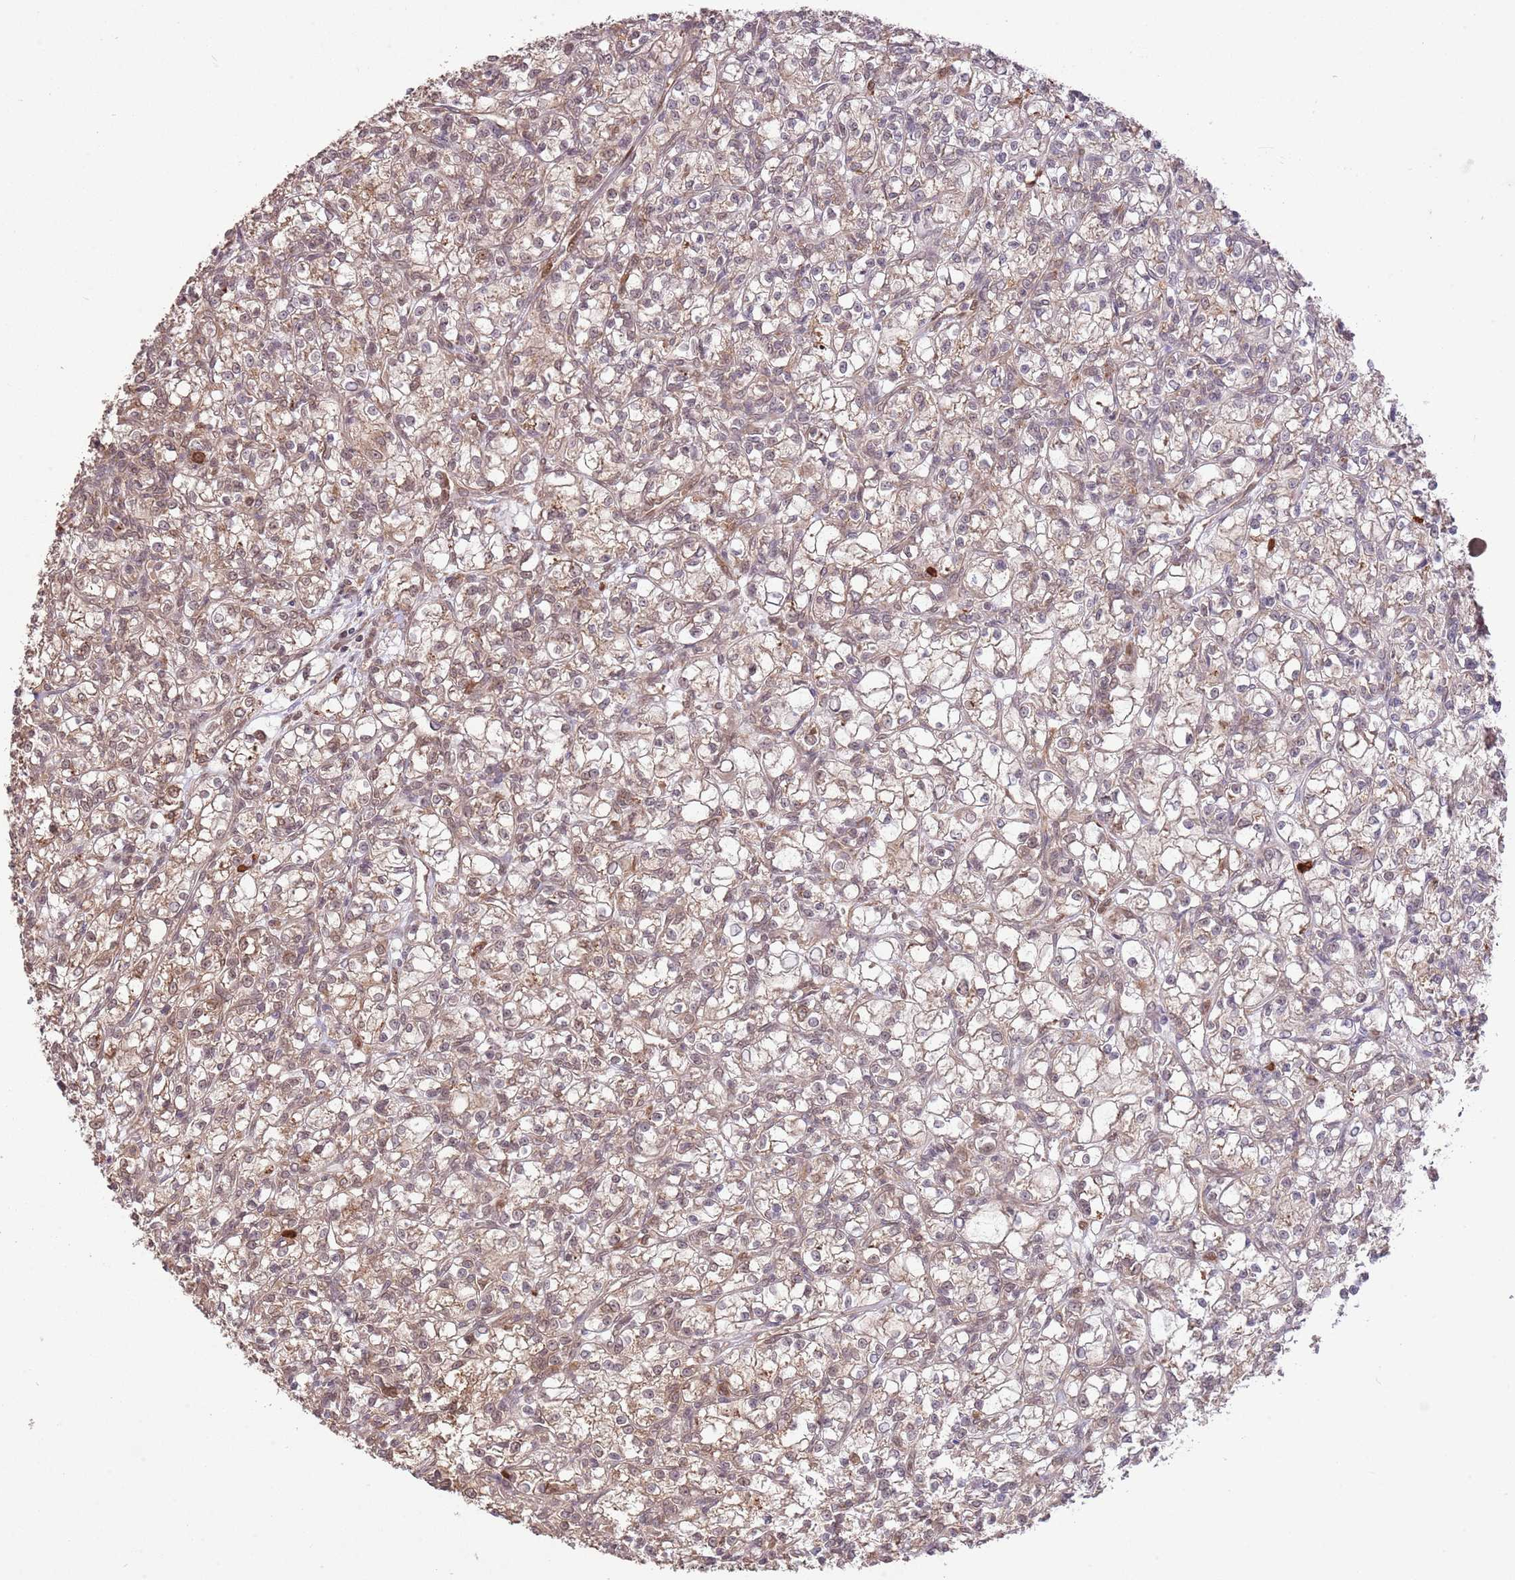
{"staining": {"intensity": "weak", "quantity": "25%-75%", "location": "cytoplasmic/membranous"}, "tissue": "renal cancer", "cell_type": "Tumor cells", "image_type": "cancer", "snomed": [{"axis": "morphology", "description": "Adenocarcinoma, NOS"}, {"axis": "topography", "description": "Kidney"}], "caption": "This is an image of immunohistochemistry staining of renal cancer, which shows weak positivity in the cytoplasmic/membranous of tumor cells.", "gene": "AMIGO1", "patient": {"sex": "female", "age": 59}}